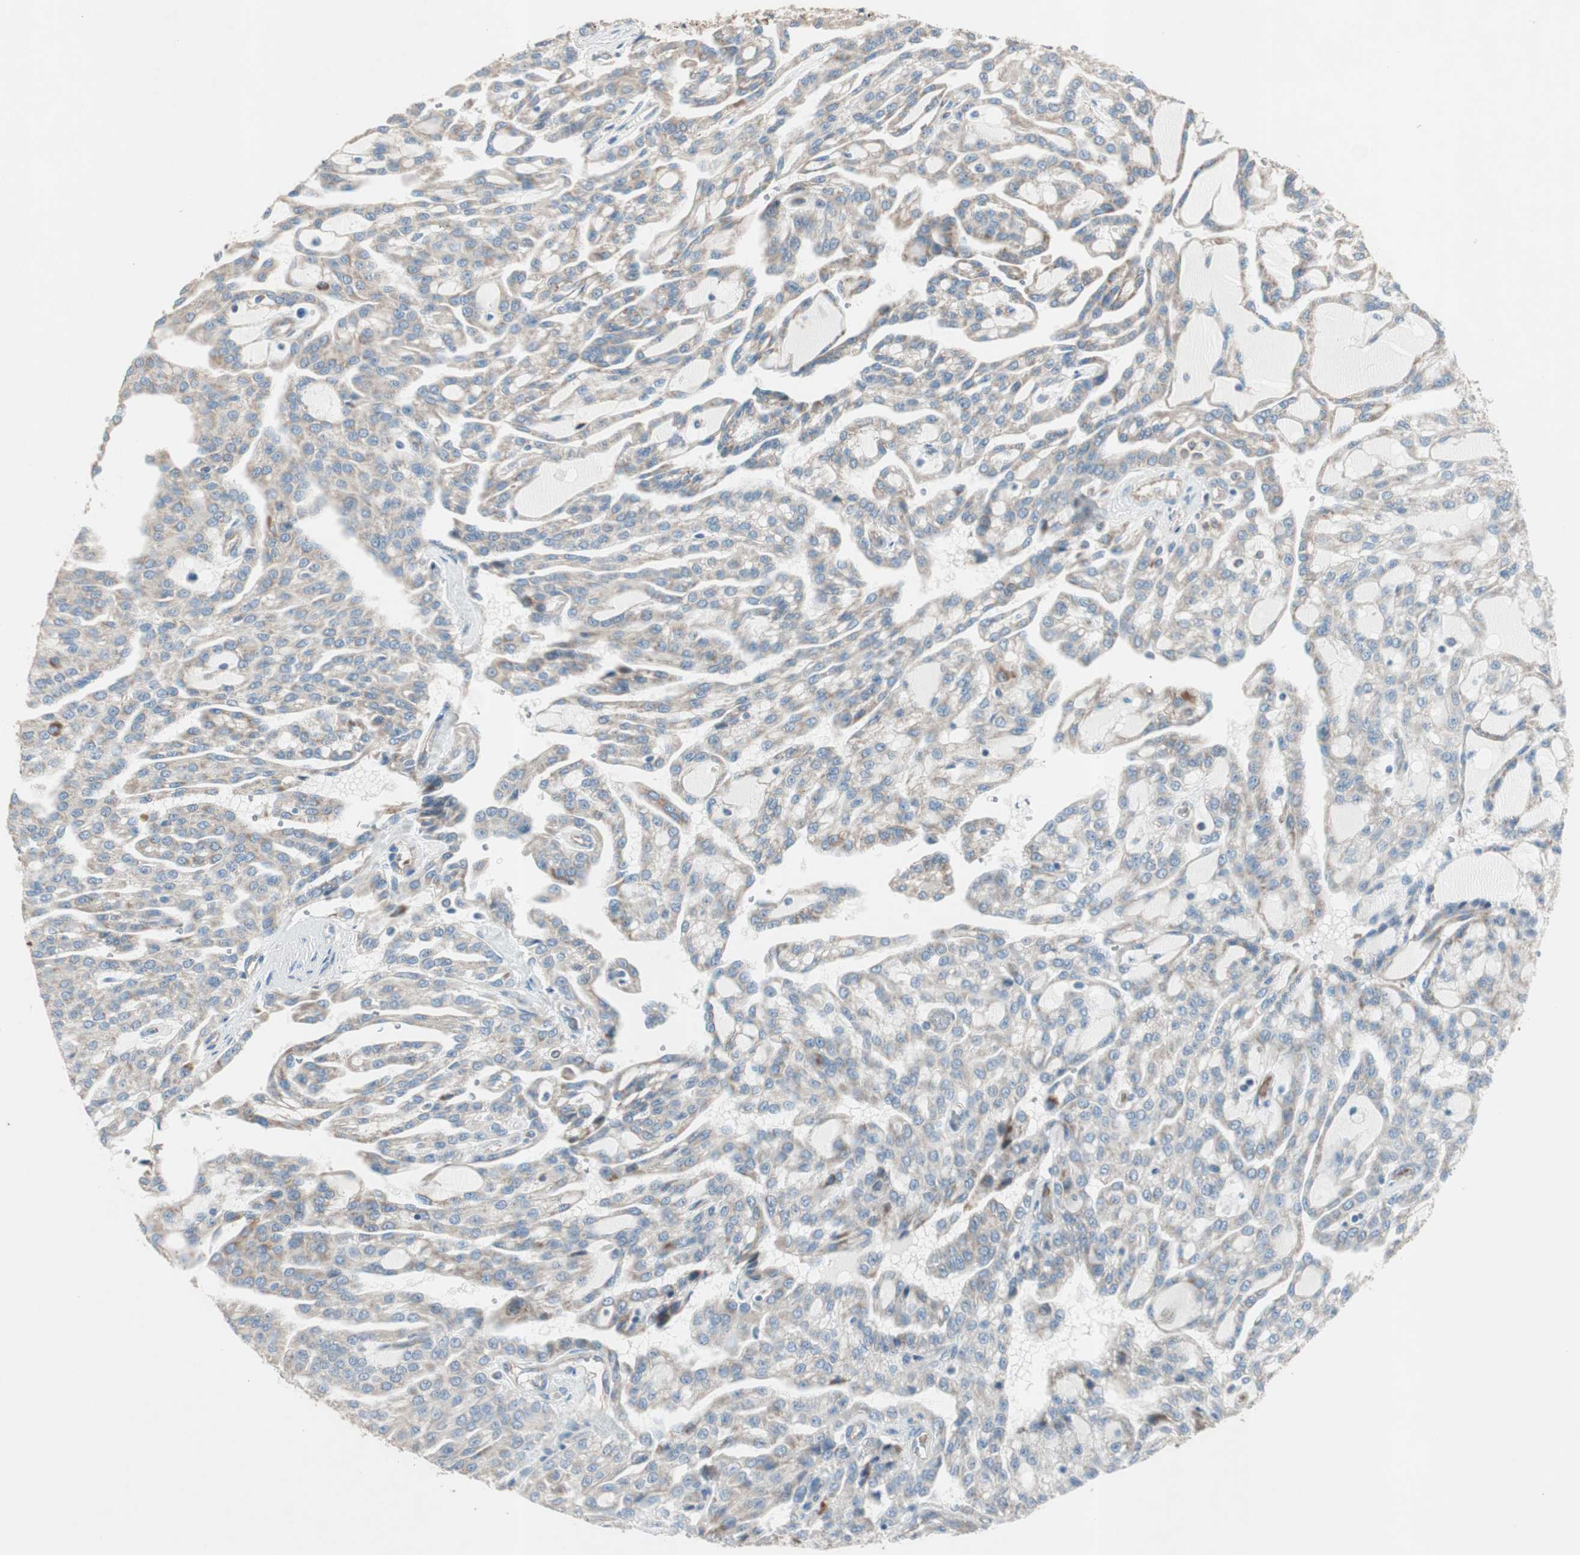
{"staining": {"intensity": "weak", "quantity": "<25%", "location": "cytoplasmic/membranous"}, "tissue": "renal cancer", "cell_type": "Tumor cells", "image_type": "cancer", "snomed": [{"axis": "morphology", "description": "Adenocarcinoma, NOS"}, {"axis": "topography", "description": "Kidney"}], "caption": "The histopathology image exhibits no significant staining in tumor cells of renal cancer. (Immunohistochemistry, brightfield microscopy, high magnification).", "gene": "SRCIN1", "patient": {"sex": "male", "age": 63}}